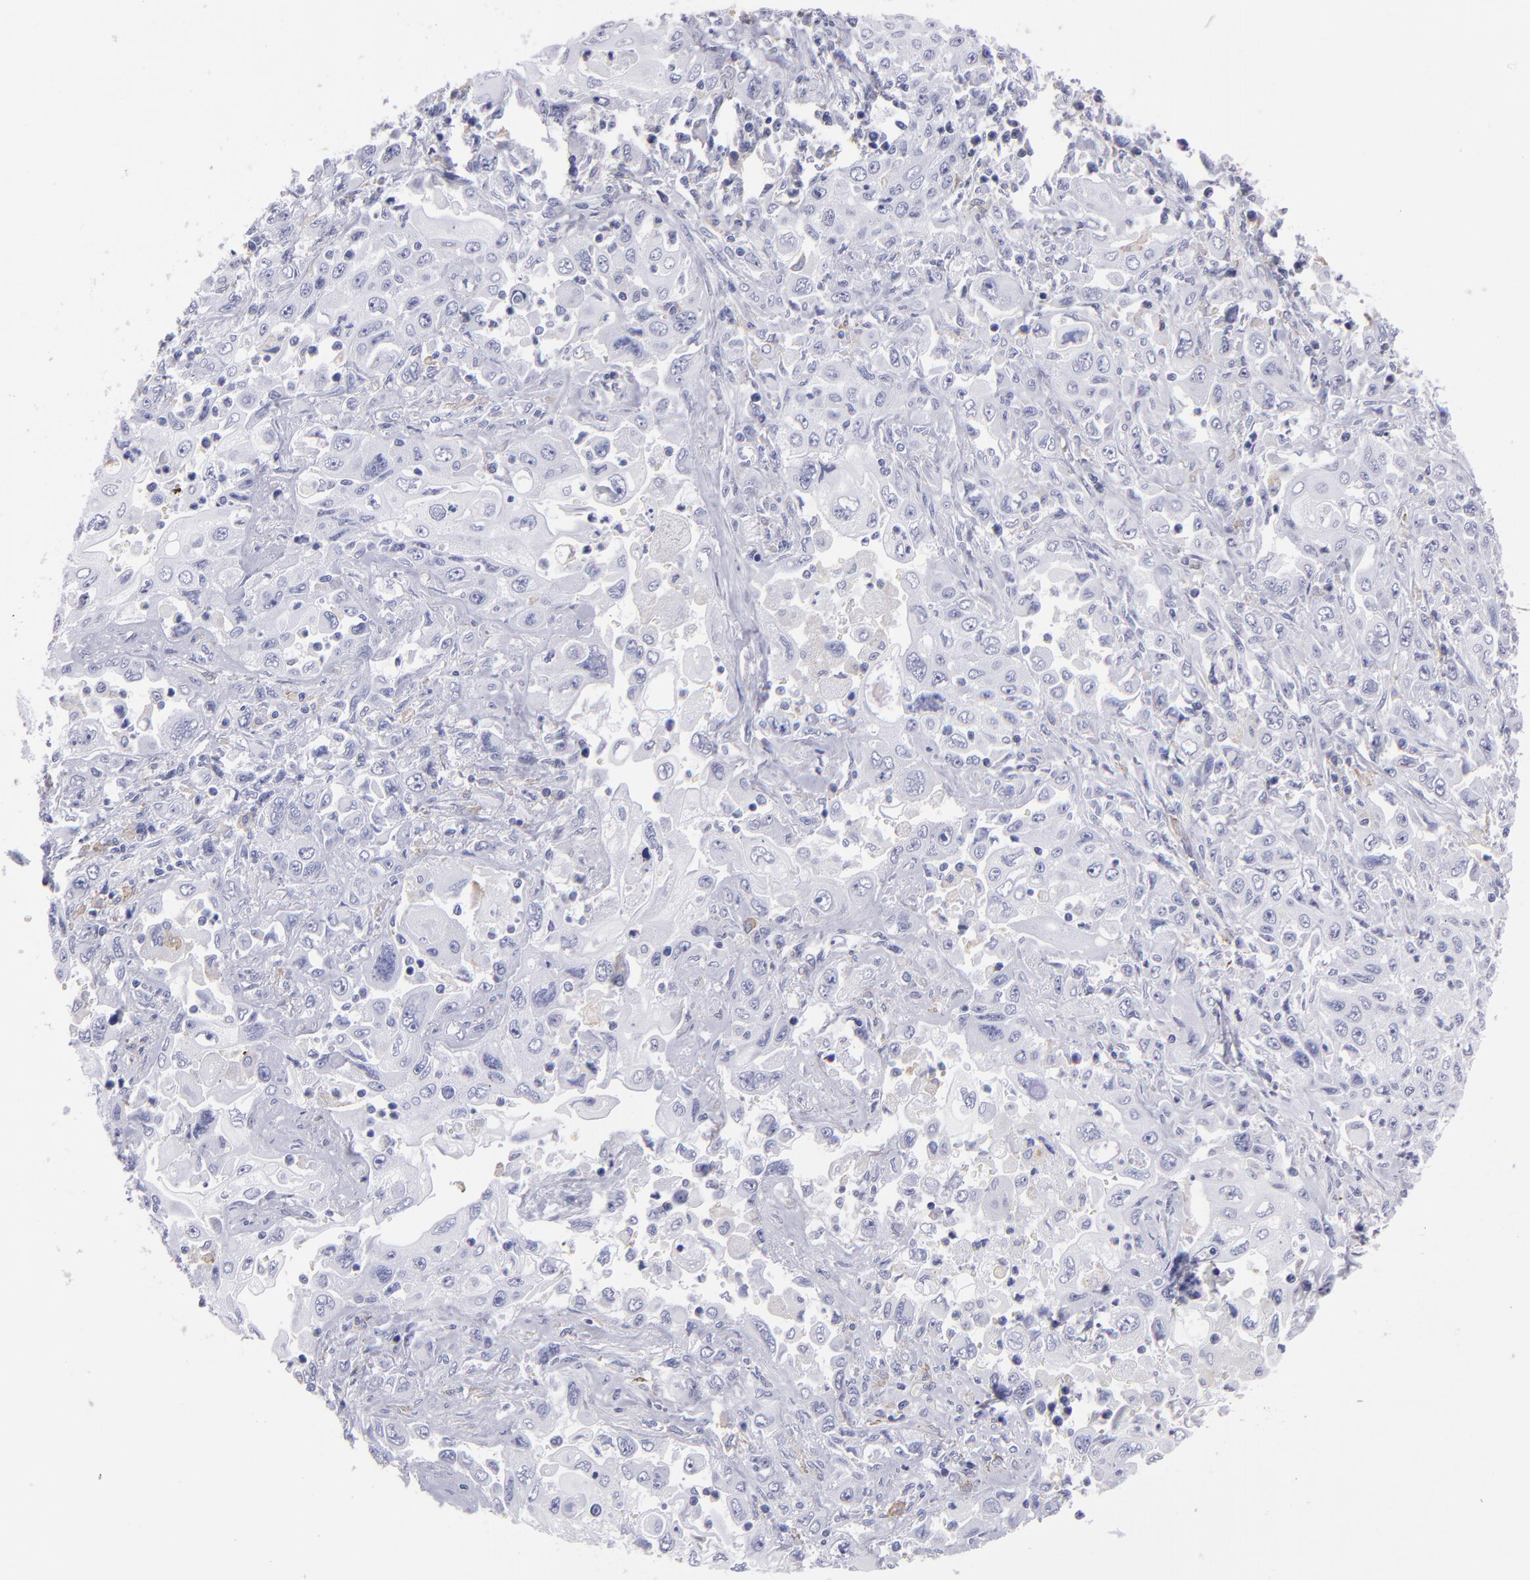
{"staining": {"intensity": "negative", "quantity": "none", "location": "none"}, "tissue": "pancreatic cancer", "cell_type": "Tumor cells", "image_type": "cancer", "snomed": [{"axis": "morphology", "description": "Adenocarcinoma, NOS"}, {"axis": "topography", "description": "Pancreas"}], "caption": "Immunohistochemical staining of adenocarcinoma (pancreatic) reveals no significant staining in tumor cells.", "gene": "MB", "patient": {"sex": "male", "age": 70}}